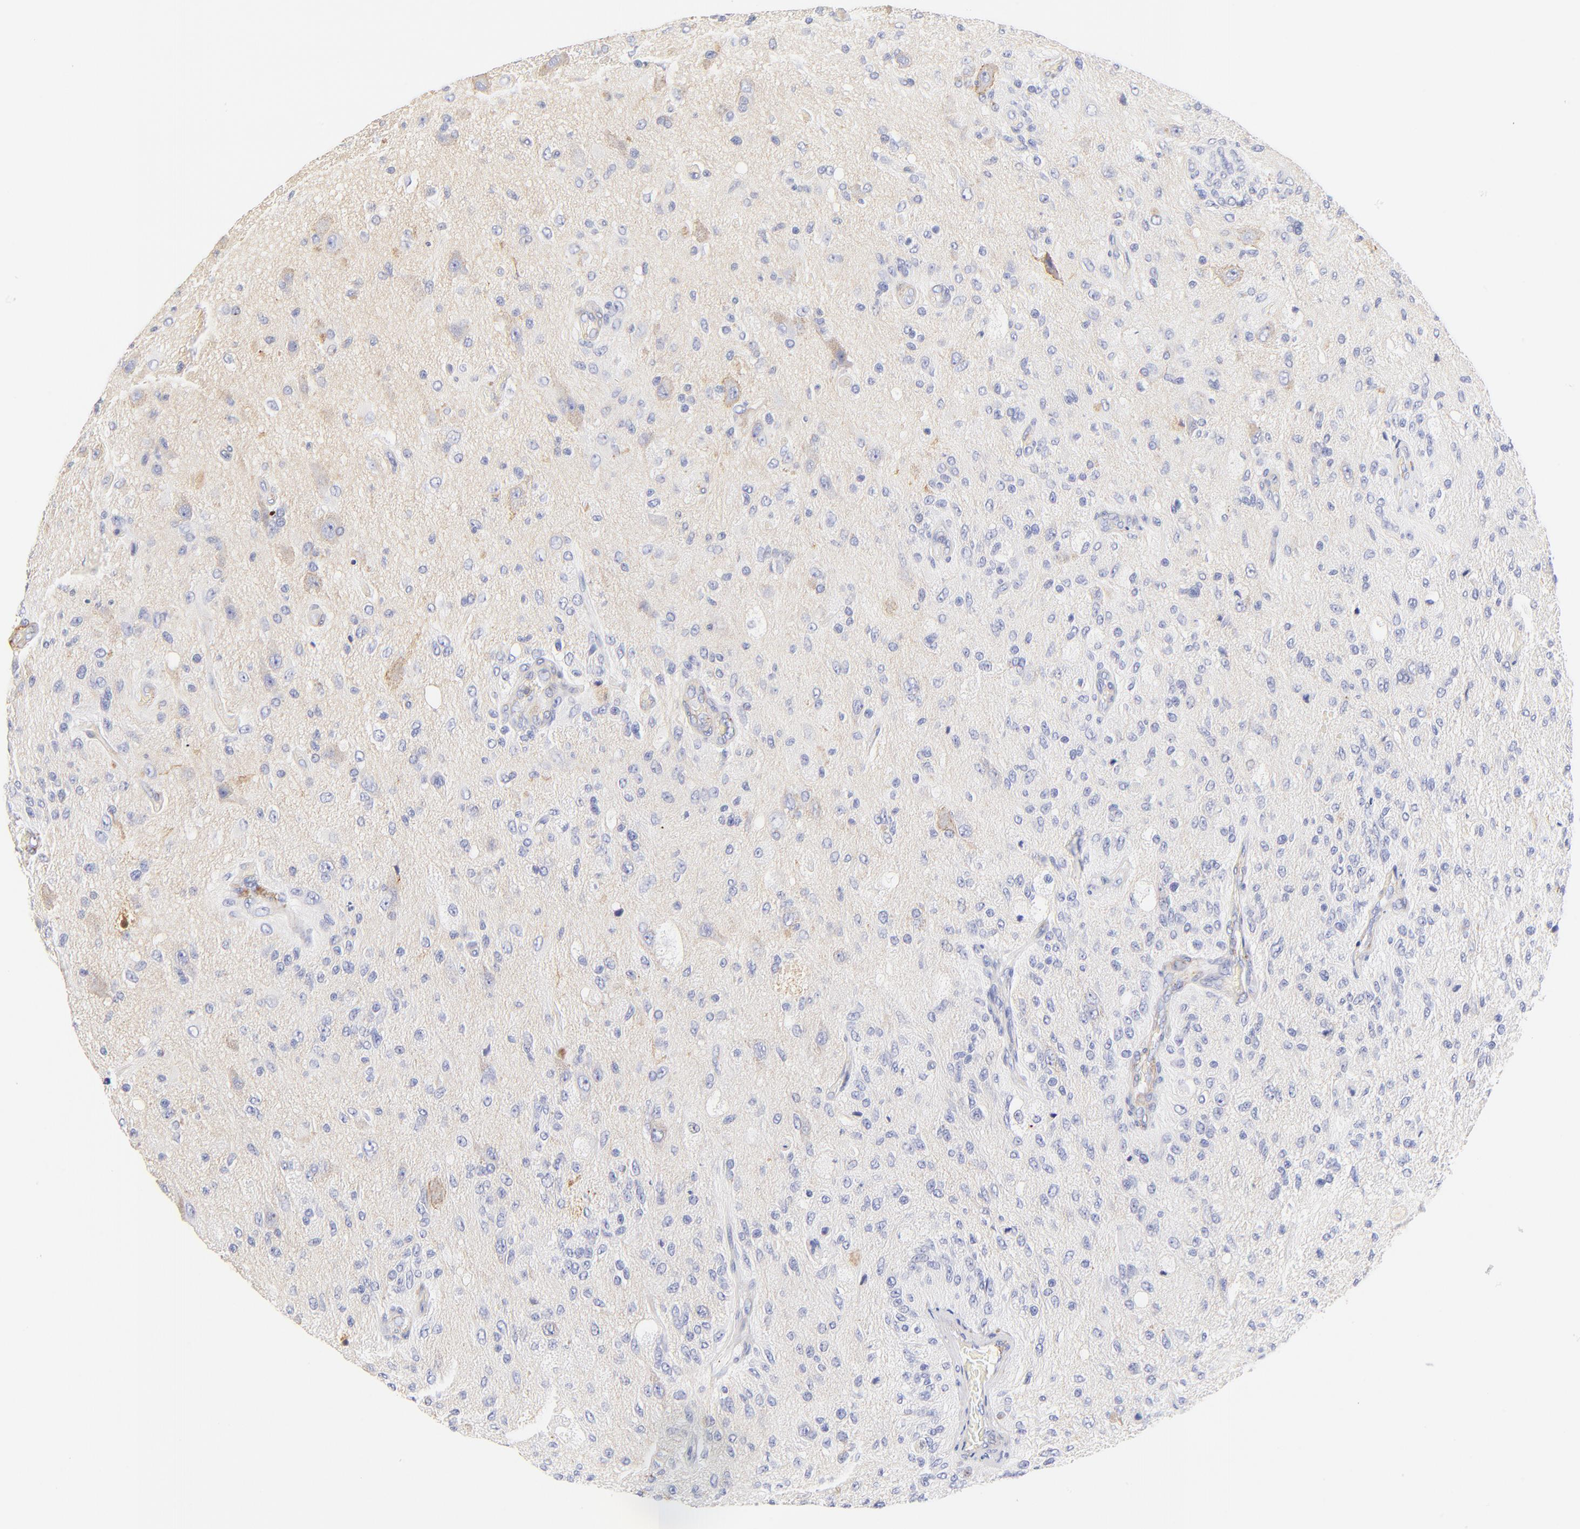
{"staining": {"intensity": "negative", "quantity": "none", "location": "none"}, "tissue": "glioma", "cell_type": "Tumor cells", "image_type": "cancer", "snomed": [{"axis": "morphology", "description": "Normal tissue, NOS"}, {"axis": "morphology", "description": "Glioma, malignant, High grade"}, {"axis": "topography", "description": "Cerebral cortex"}], "caption": "A high-resolution micrograph shows immunohistochemistry (IHC) staining of glioma, which exhibits no significant staining in tumor cells.", "gene": "MDGA2", "patient": {"sex": "male", "age": 77}}